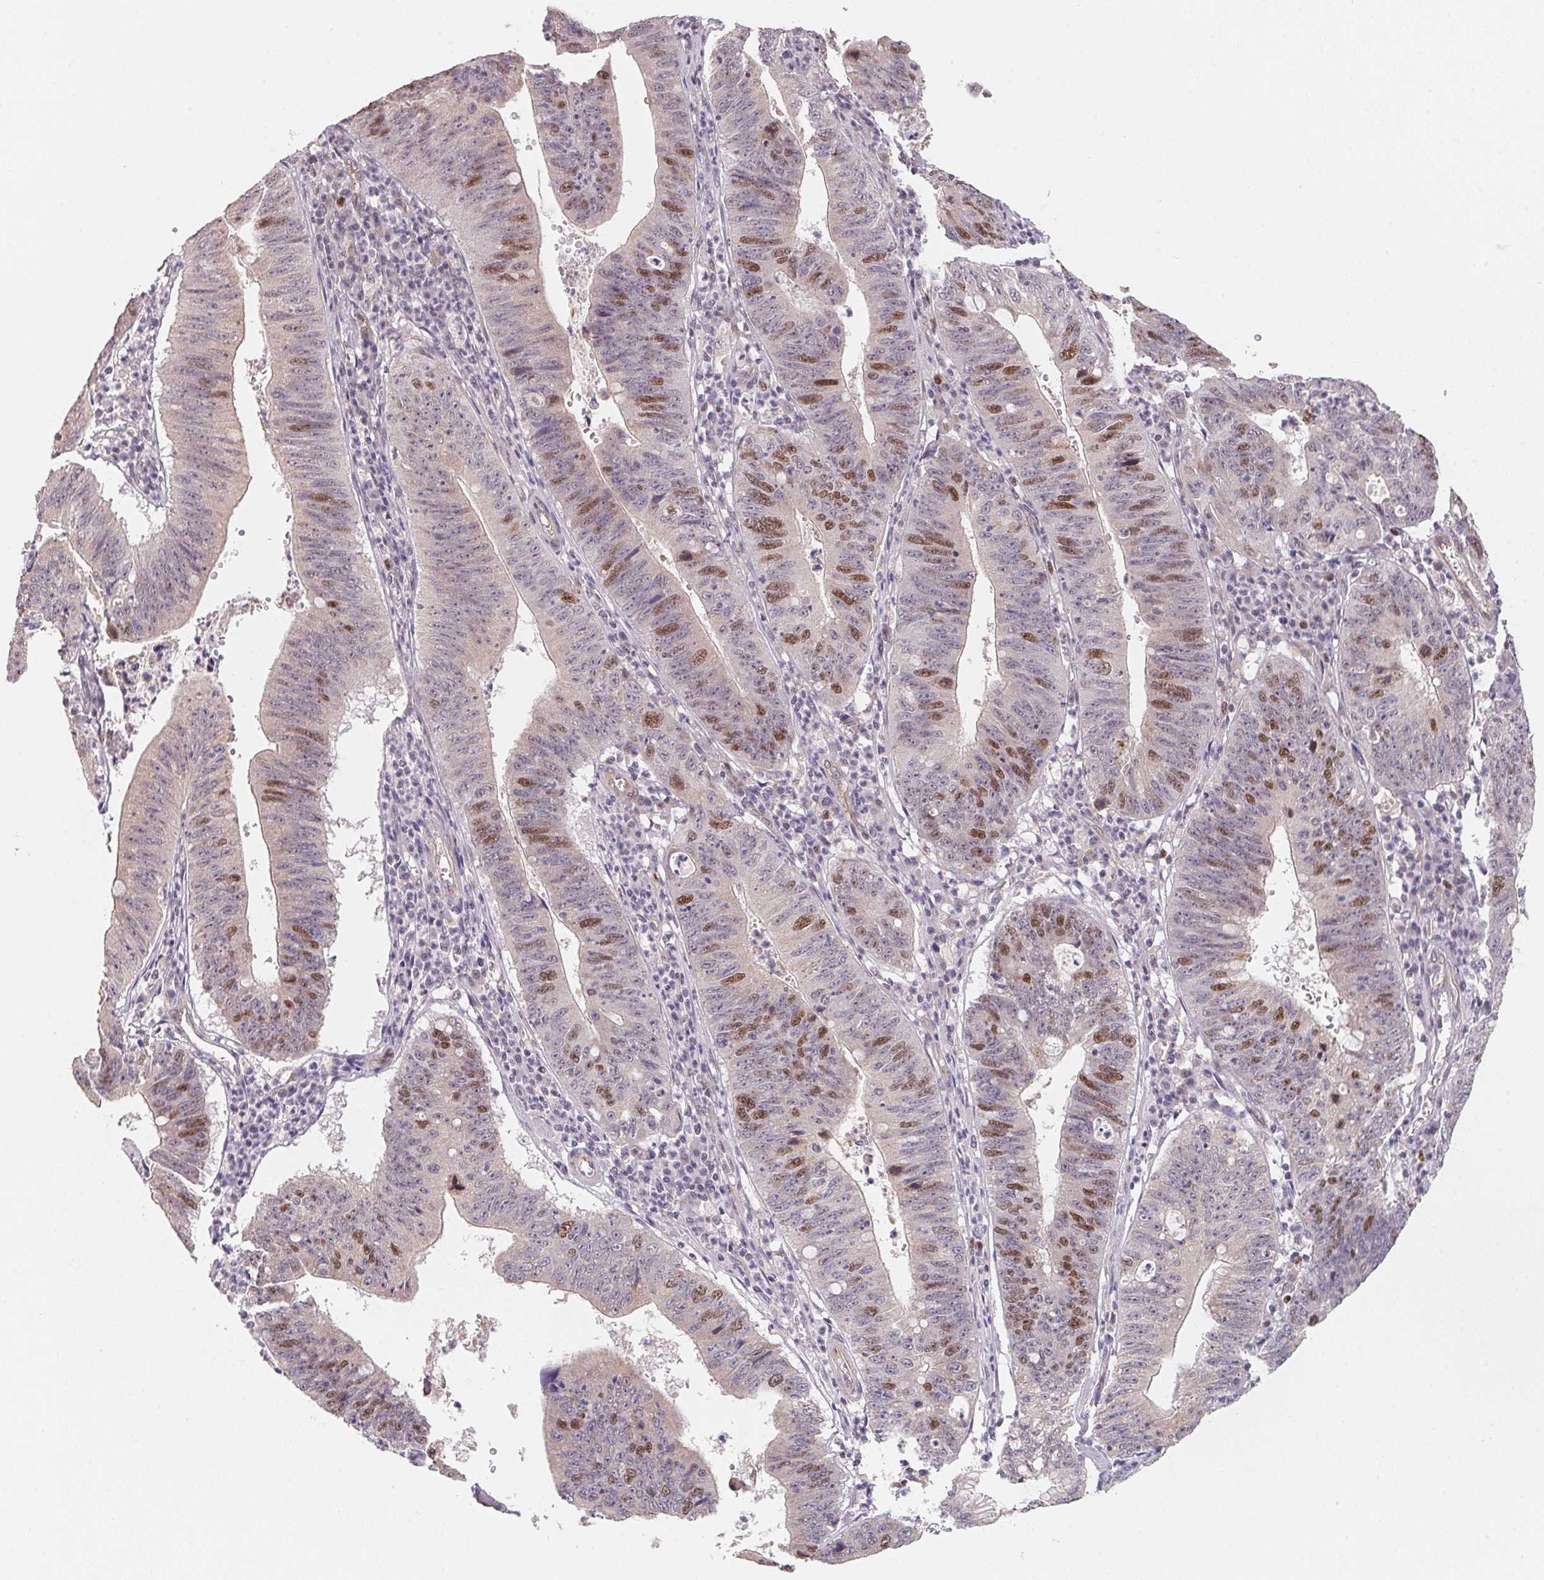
{"staining": {"intensity": "moderate", "quantity": "<25%", "location": "nuclear"}, "tissue": "stomach cancer", "cell_type": "Tumor cells", "image_type": "cancer", "snomed": [{"axis": "morphology", "description": "Adenocarcinoma, NOS"}, {"axis": "topography", "description": "Stomach"}], "caption": "Stomach cancer stained with immunohistochemistry reveals moderate nuclear positivity in about <25% of tumor cells.", "gene": "KIFC1", "patient": {"sex": "male", "age": 59}}